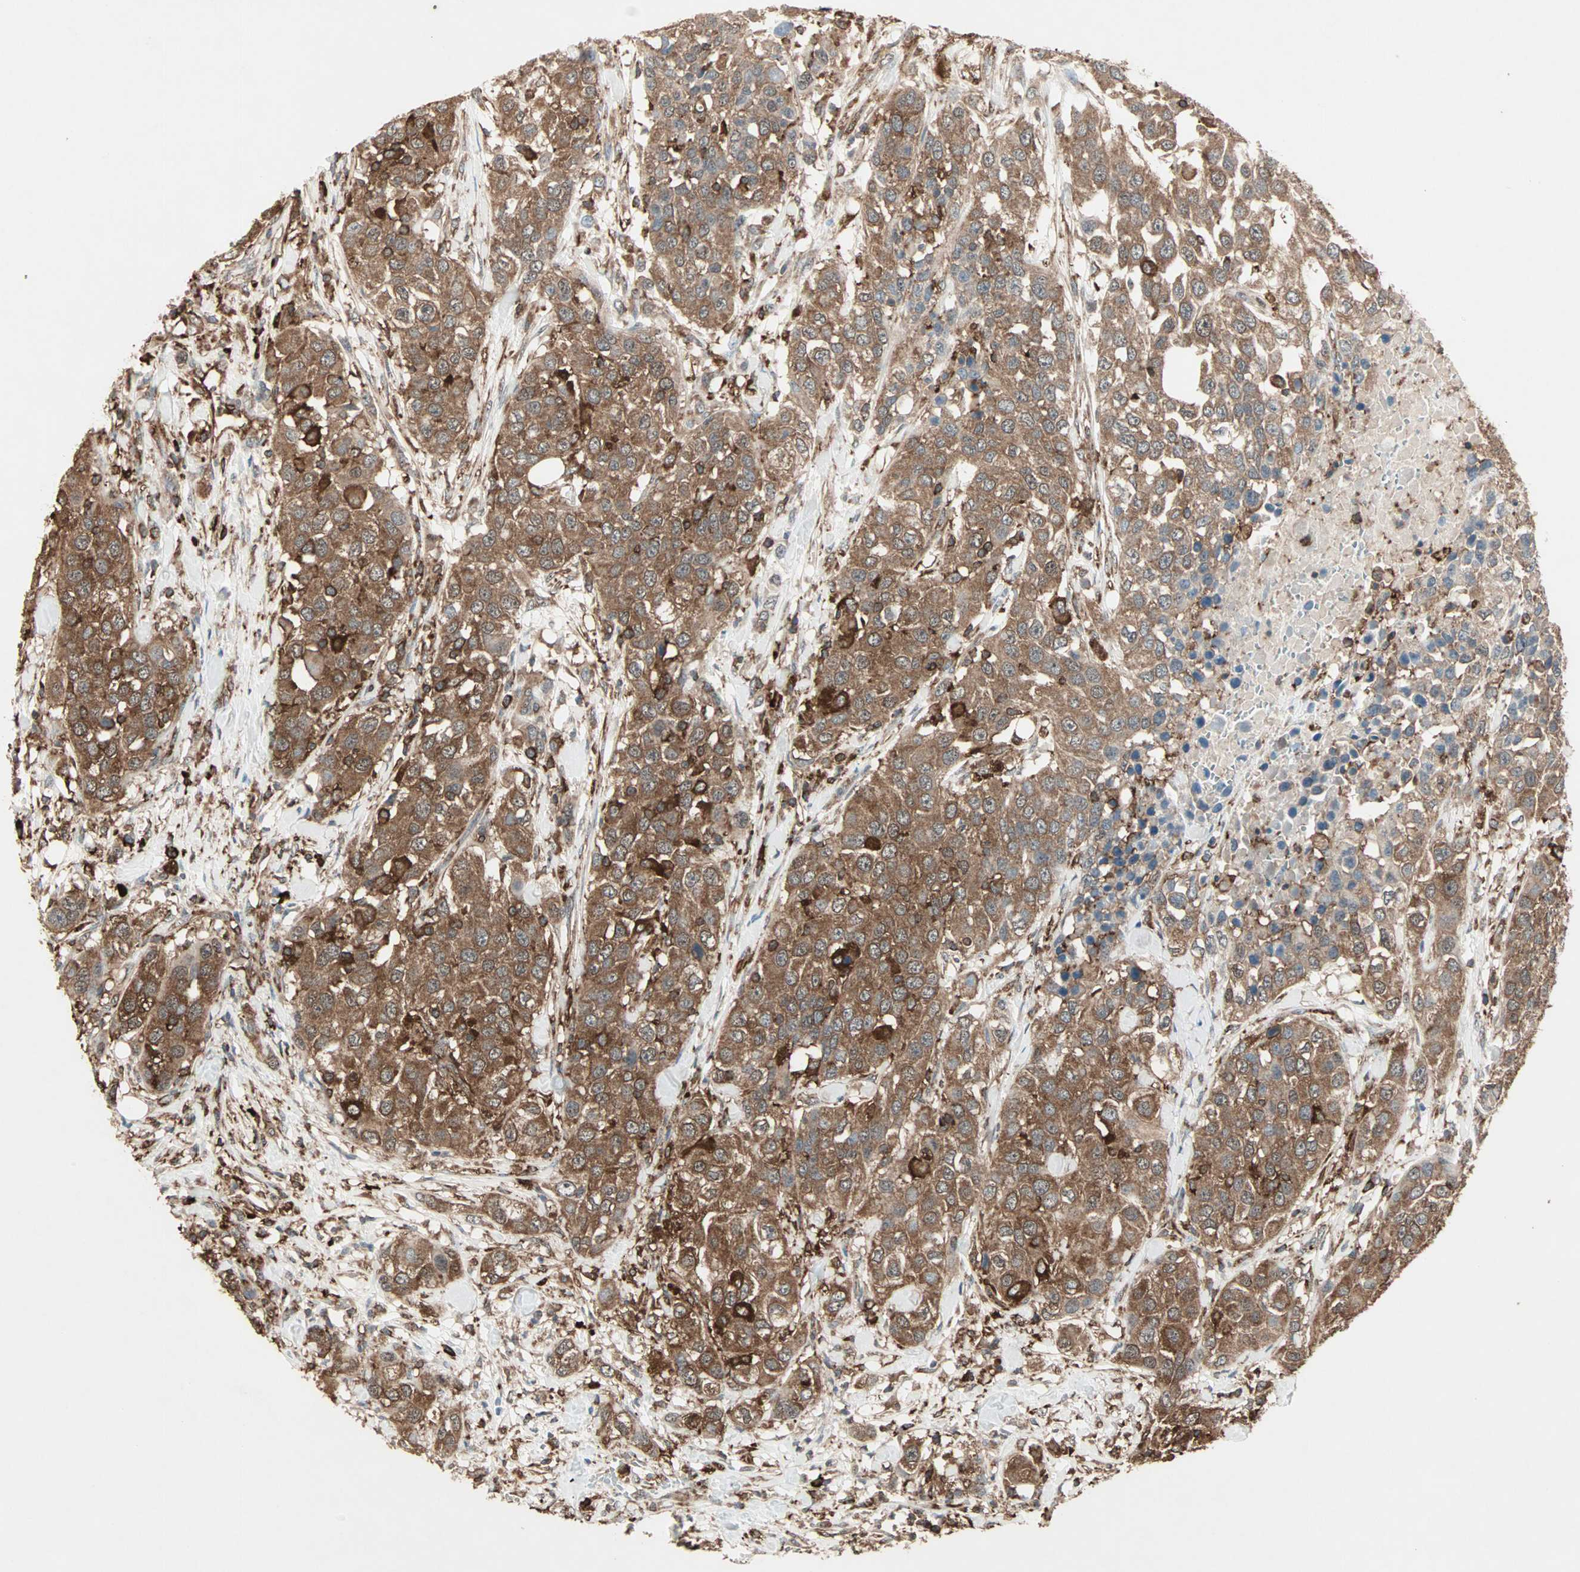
{"staining": {"intensity": "strong", "quantity": ">75%", "location": "cytoplasmic/membranous"}, "tissue": "urothelial cancer", "cell_type": "Tumor cells", "image_type": "cancer", "snomed": [{"axis": "morphology", "description": "Urothelial carcinoma, High grade"}, {"axis": "topography", "description": "Urinary bladder"}], "caption": "DAB immunohistochemical staining of urothelial cancer reveals strong cytoplasmic/membranous protein positivity in approximately >75% of tumor cells.", "gene": "MMP3", "patient": {"sex": "female", "age": 80}}